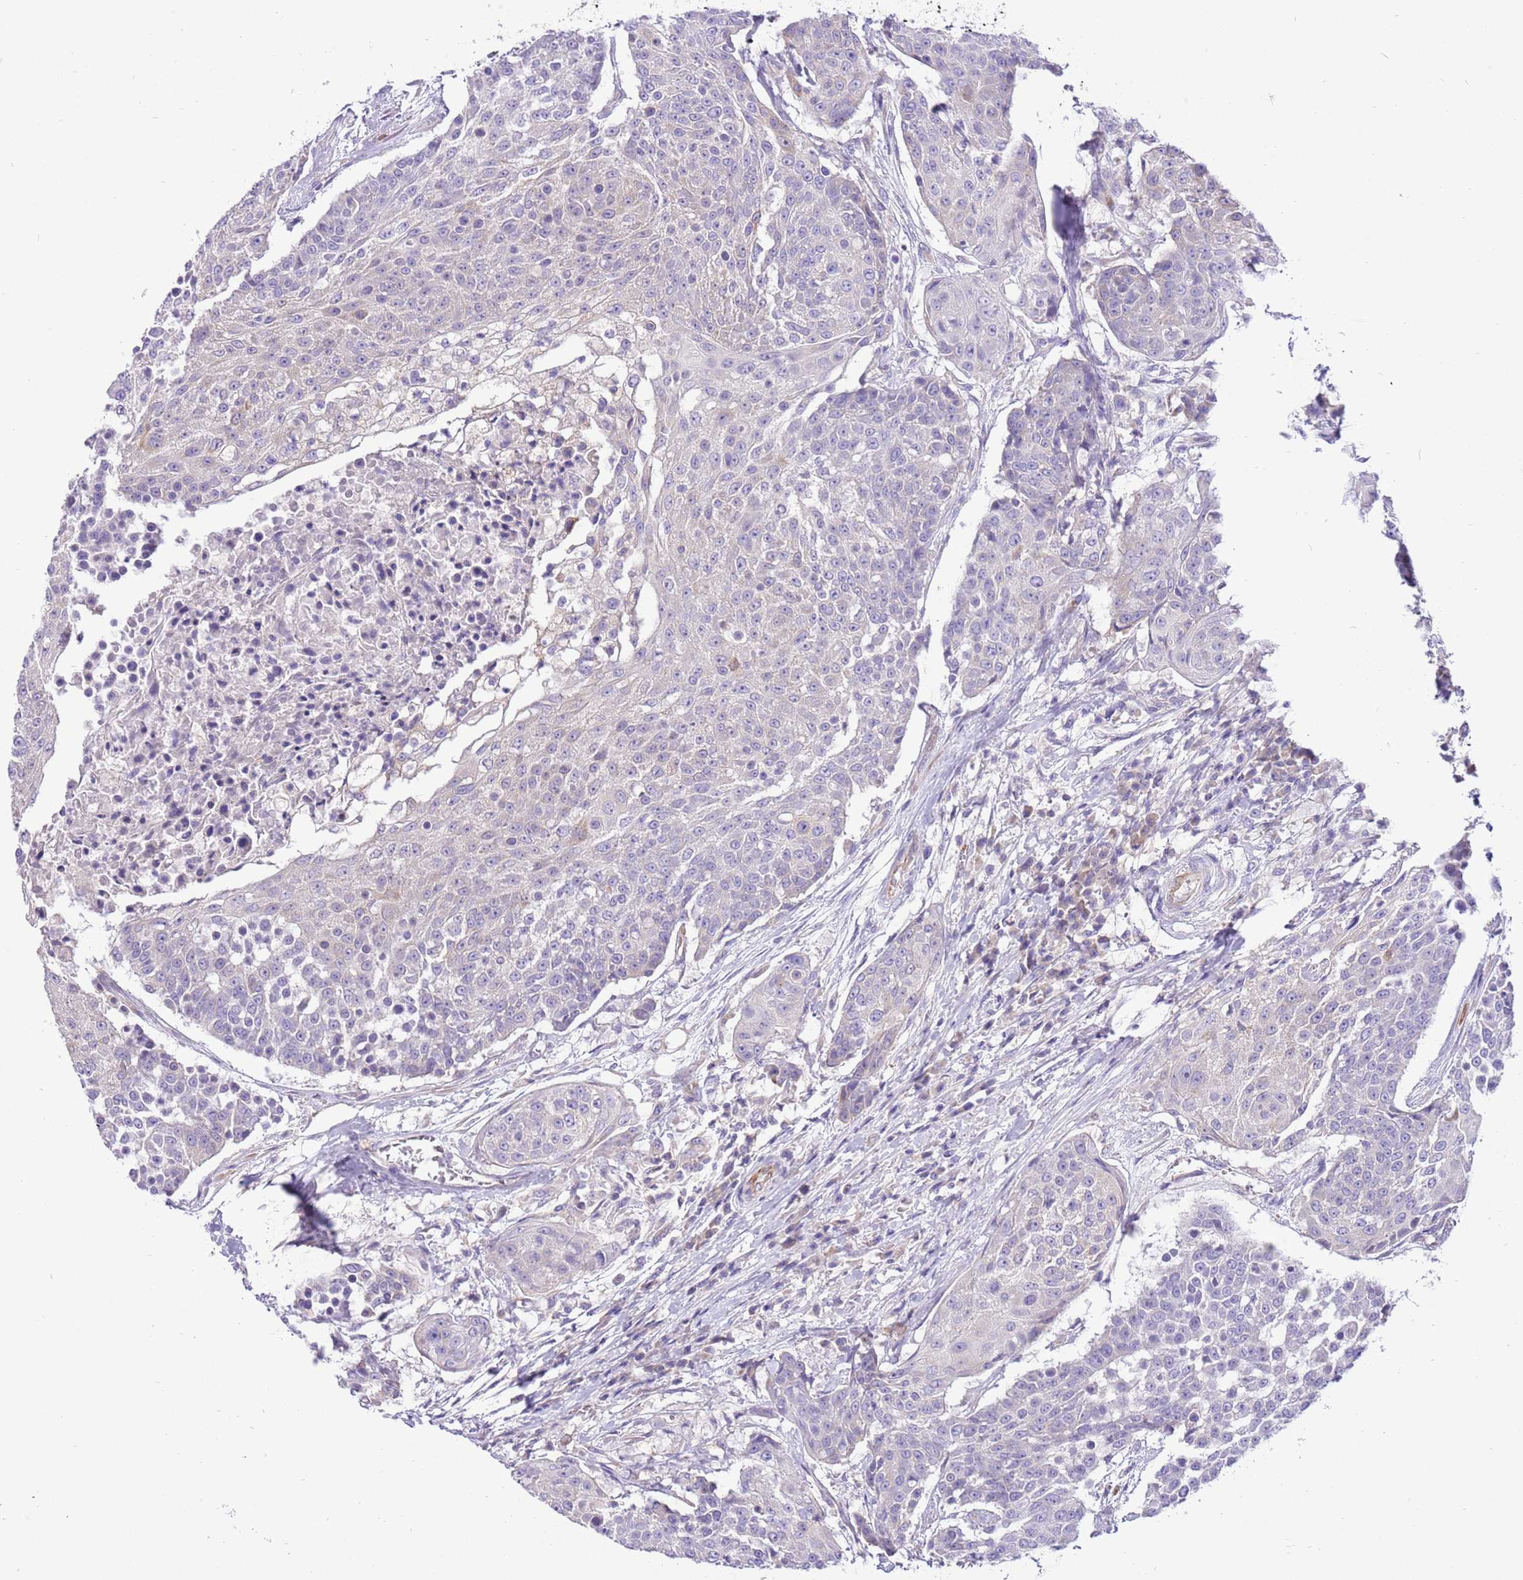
{"staining": {"intensity": "negative", "quantity": "none", "location": "none"}, "tissue": "urothelial cancer", "cell_type": "Tumor cells", "image_type": "cancer", "snomed": [{"axis": "morphology", "description": "Urothelial carcinoma, High grade"}, {"axis": "topography", "description": "Urinary bladder"}], "caption": "This is an immunohistochemistry histopathology image of human urothelial carcinoma (high-grade). There is no expression in tumor cells.", "gene": "GLCE", "patient": {"sex": "female", "age": 63}}